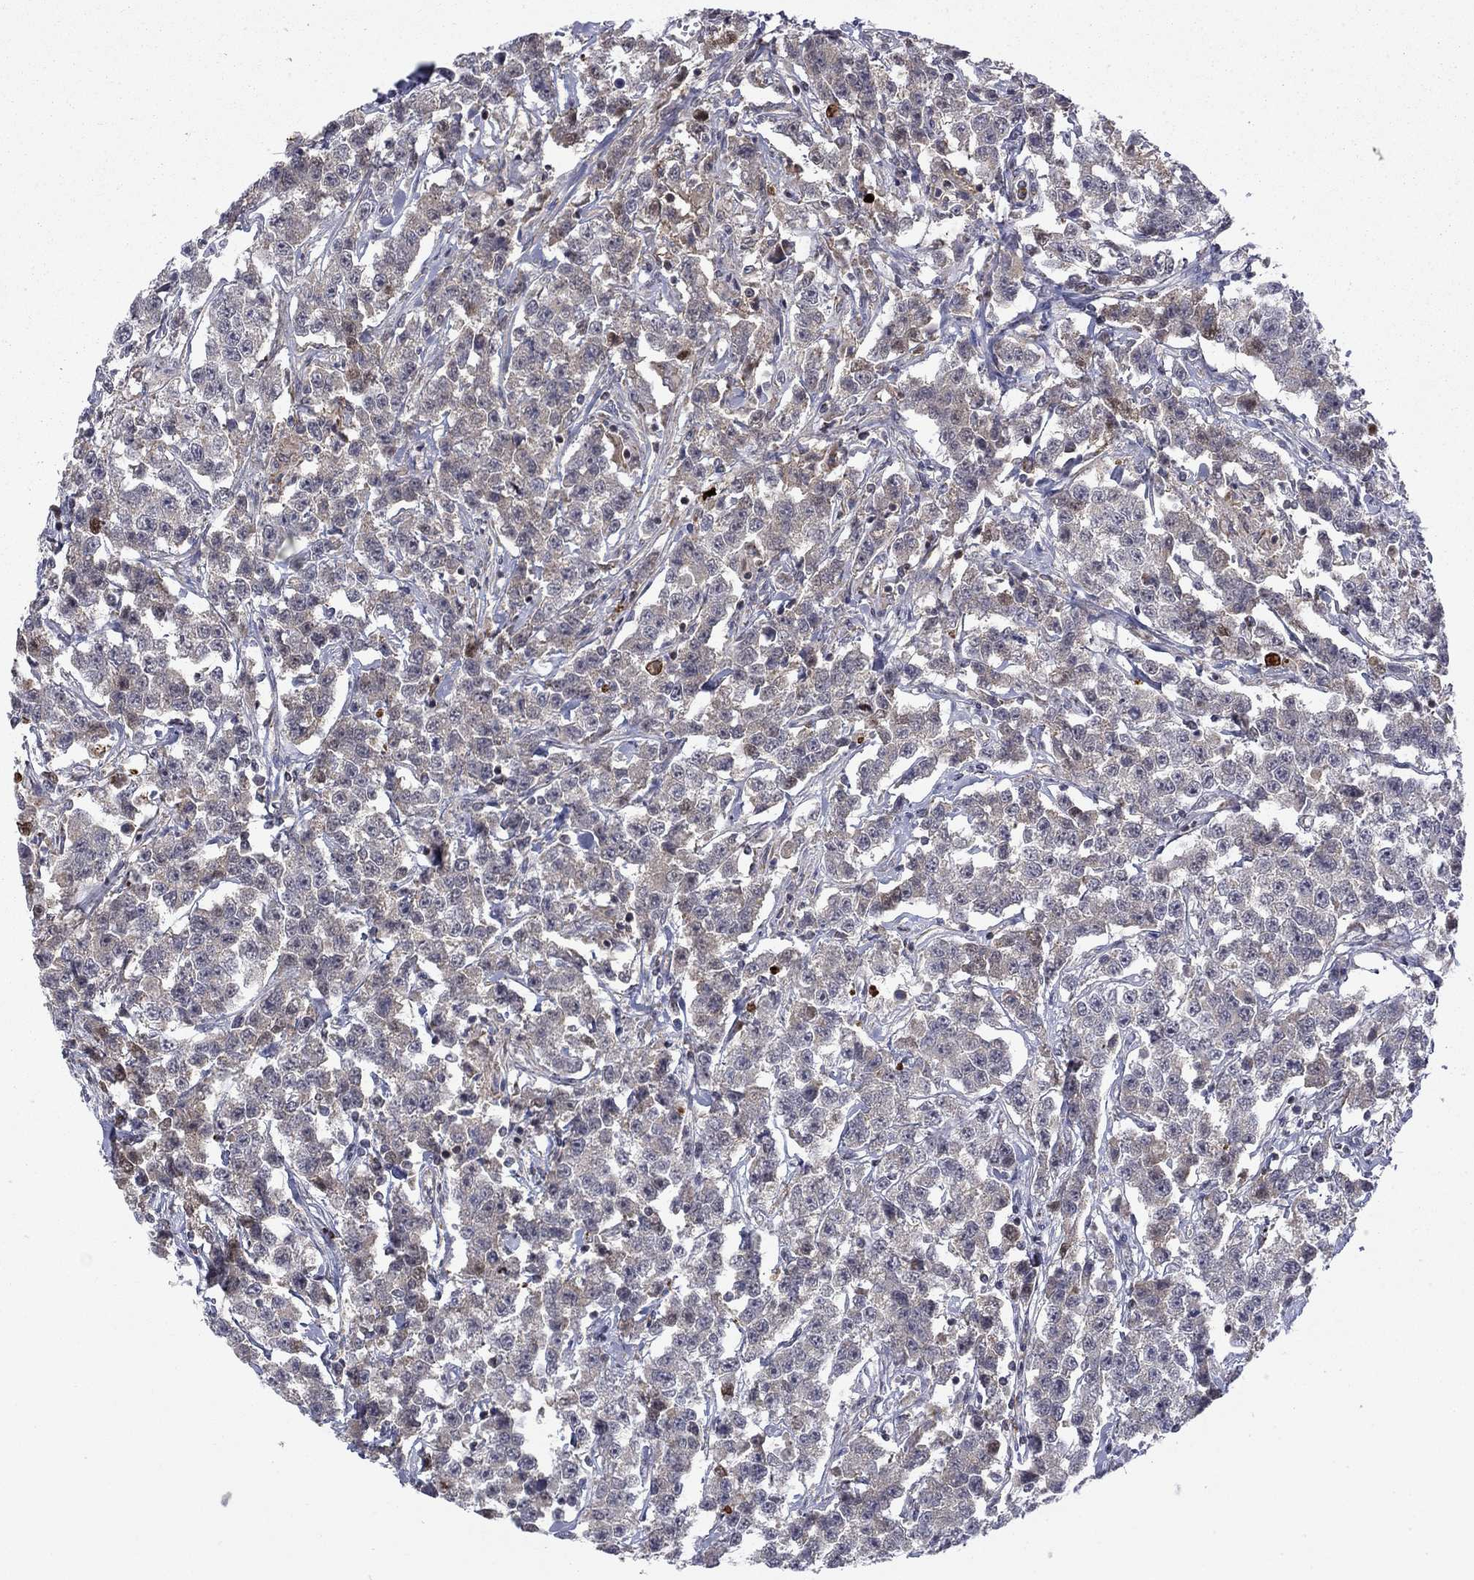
{"staining": {"intensity": "weak", "quantity": "<25%", "location": "cytoplasmic/membranous"}, "tissue": "testis cancer", "cell_type": "Tumor cells", "image_type": "cancer", "snomed": [{"axis": "morphology", "description": "Seminoma, NOS"}, {"axis": "topography", "description": "Testis"}], "caption": "This micrograph is of testis cancer (seminoma) stained with immunohistochemistry (IHC) to label a protein in brown with the nuclei are counter-stained blue. There is no staining in tumor cells.", "gene": "DOP1B", "patient": {"sex": "male", "age": 59}}